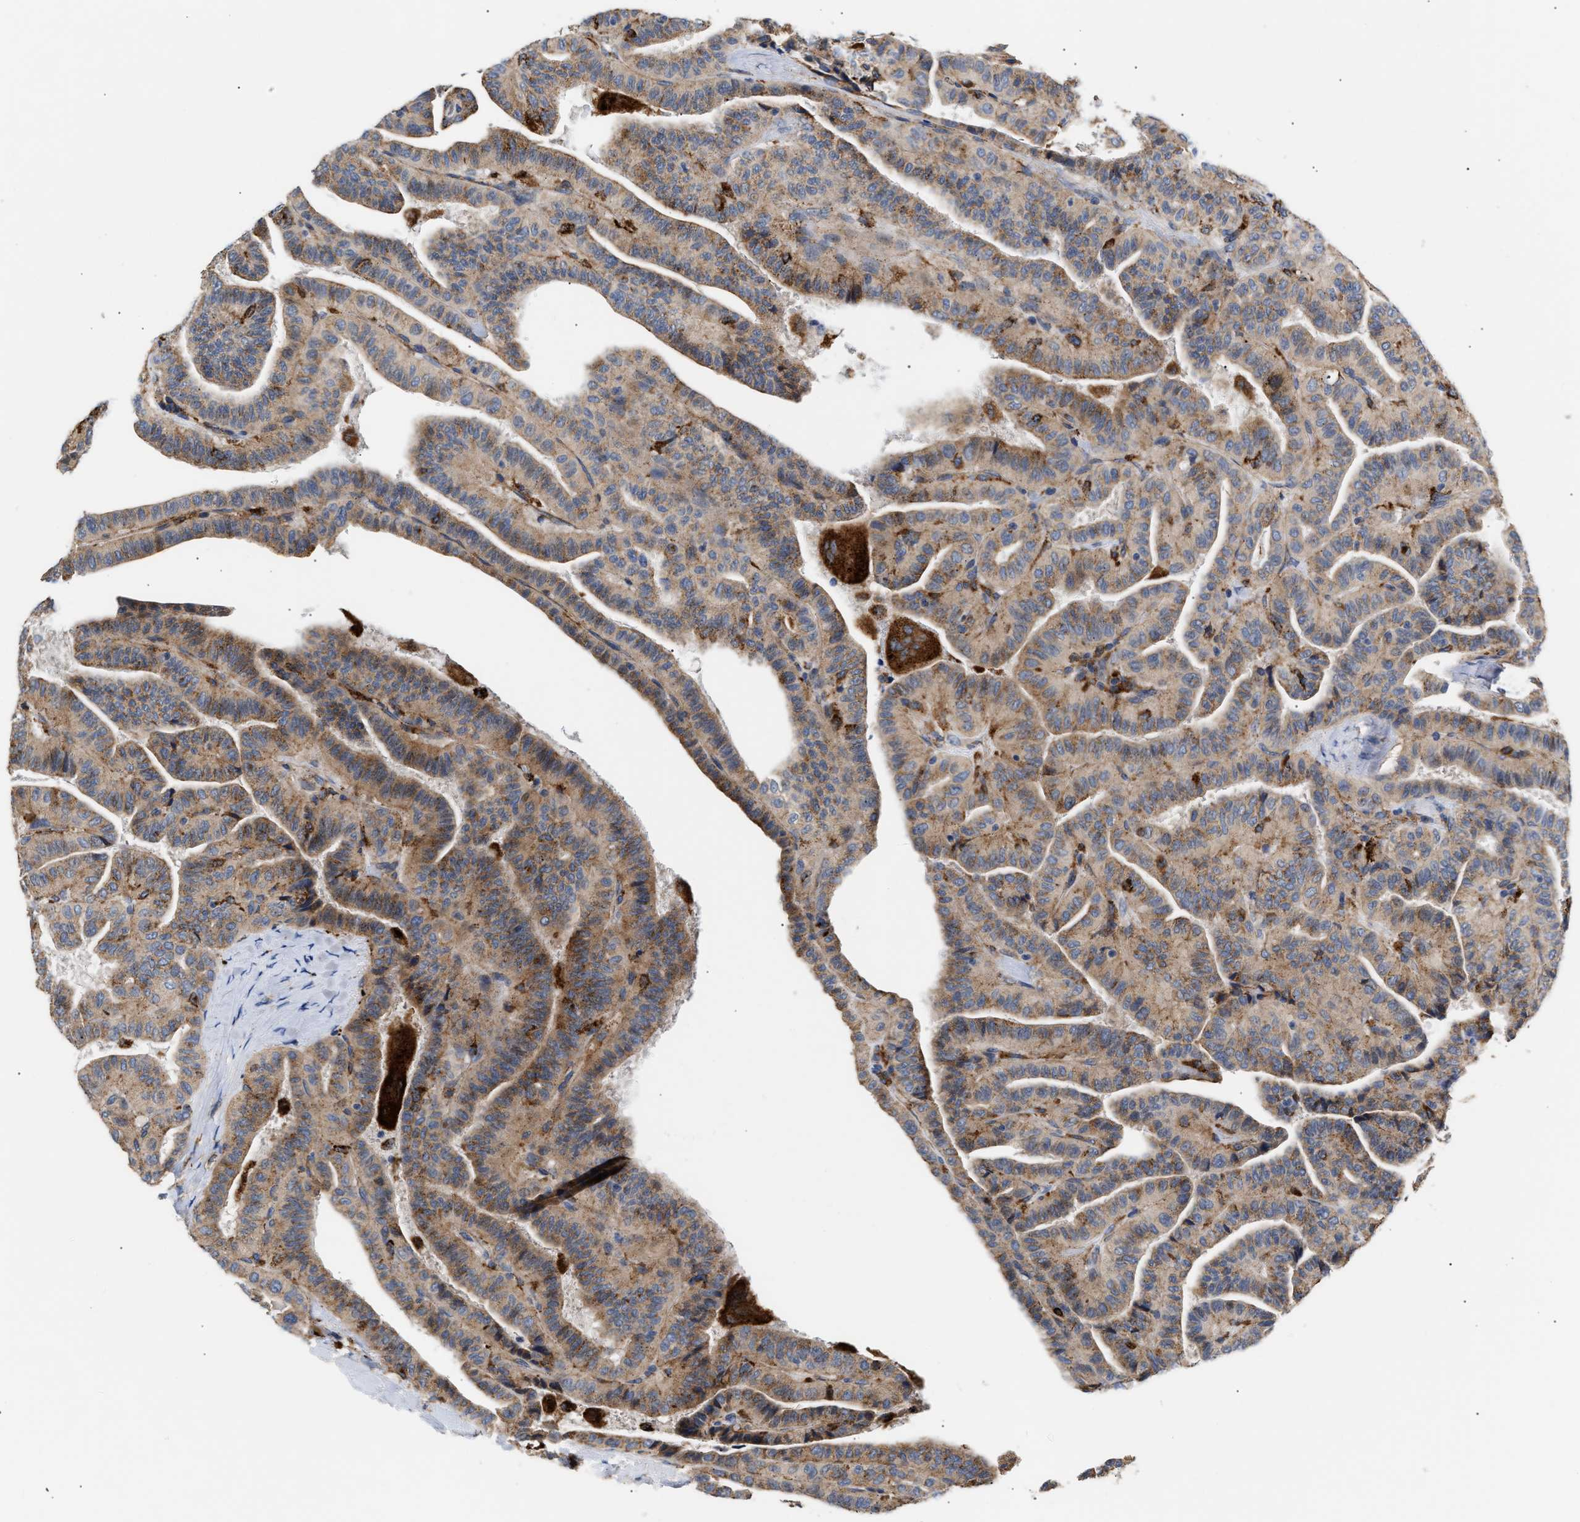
{"staining": {"intensity": "moderate", "quantity": ">75%", "location": "cytoplasmic/membranous"}, "tissue": "thyroid cancer", "cell_type": "Tumor cells", "image_type": "cancer", "snomed": [{"axis": "morphology", "description": "Papillary adenocarcinoma, NOS"}, {"axis": "topography", "description": "Thyroid gland"}], "caption": "Immunohistochemical staining of papillary adenocarcinoma (thyroid) shows medium levels of moderate cytoplasmic/membranous staining in about >75% of tumor cells. (DAB = brown stain, brightfield microscopy at high magnification).", "gene": "CCDC146", "patient": {"sex": "male", "age": 77}}